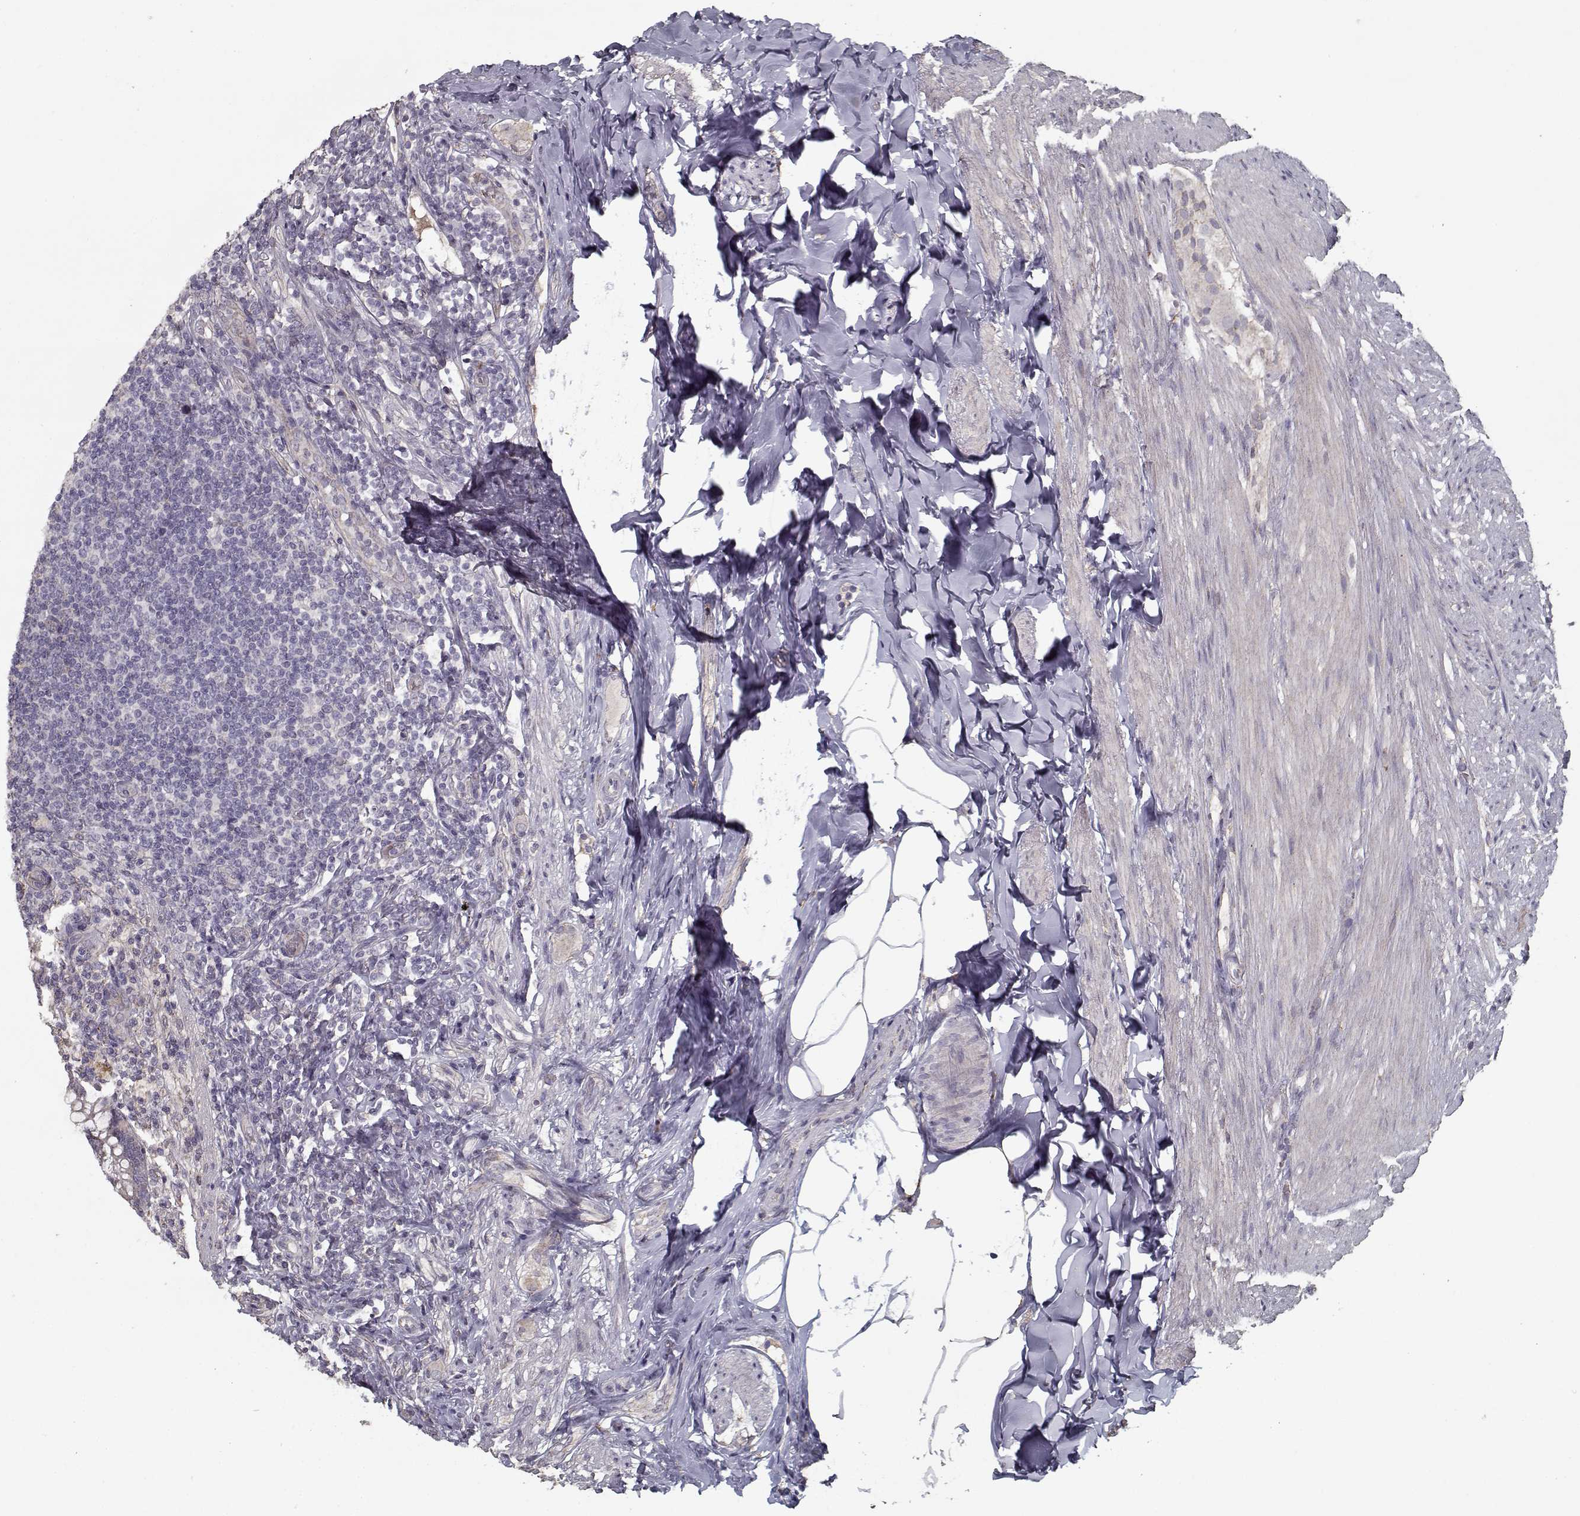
{"staining": {"intensity": "negative", "quantity": "none", "location": "none"}, "tissue": "appendix", "cell_type": "Lymphoid tissue", "image_type": "normal", "snomed": [{"axis": "morphology", "description": "Normal tissue, NOS"}, {"axis": "topography", "description": "Appendix"}], "caption": "The immunohistochemistry (IHC) image has no significant staining in lymphoid tissue of appendix. The staining was performed using DAB to visualize the protein expression in brown, while the nuclei were stained in blue with hematoxylin (Magnification: 20x).", "gene": "LAMA2", "patient": {"sex": "male", "age": 47}}